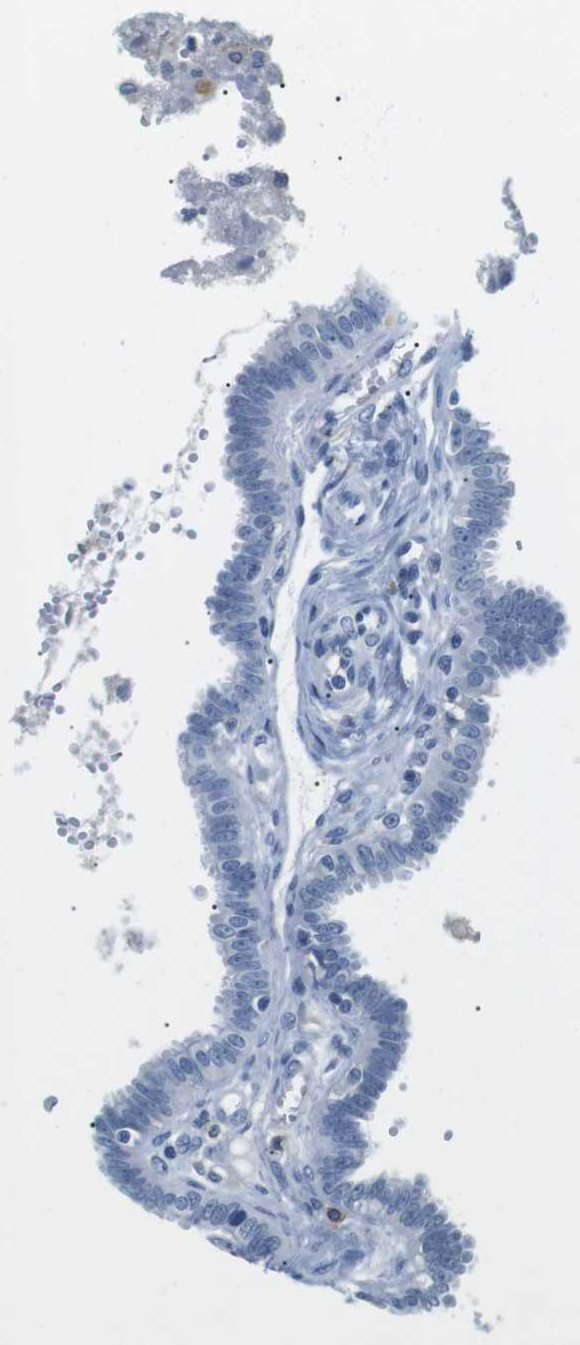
{"staining": {"intensity": "negative", "quantity": "none", "location": "none"}, "tissue": "fallopian tube", "cell_type": "Glandular cells", "image_type": "normal", "snomed": [{"axis": "morphology", "description": "Normal tissue, NOS"}, {"axis": "topography", "description": "Fallopian tube"}], "caption": "Histopathology image shows no protein expression in glandular cells of unremarkable fallopian tube. Nuclei are stained in blue.", "gene": "FCGRT", "patient": {"sex": "female", "age": 32}}